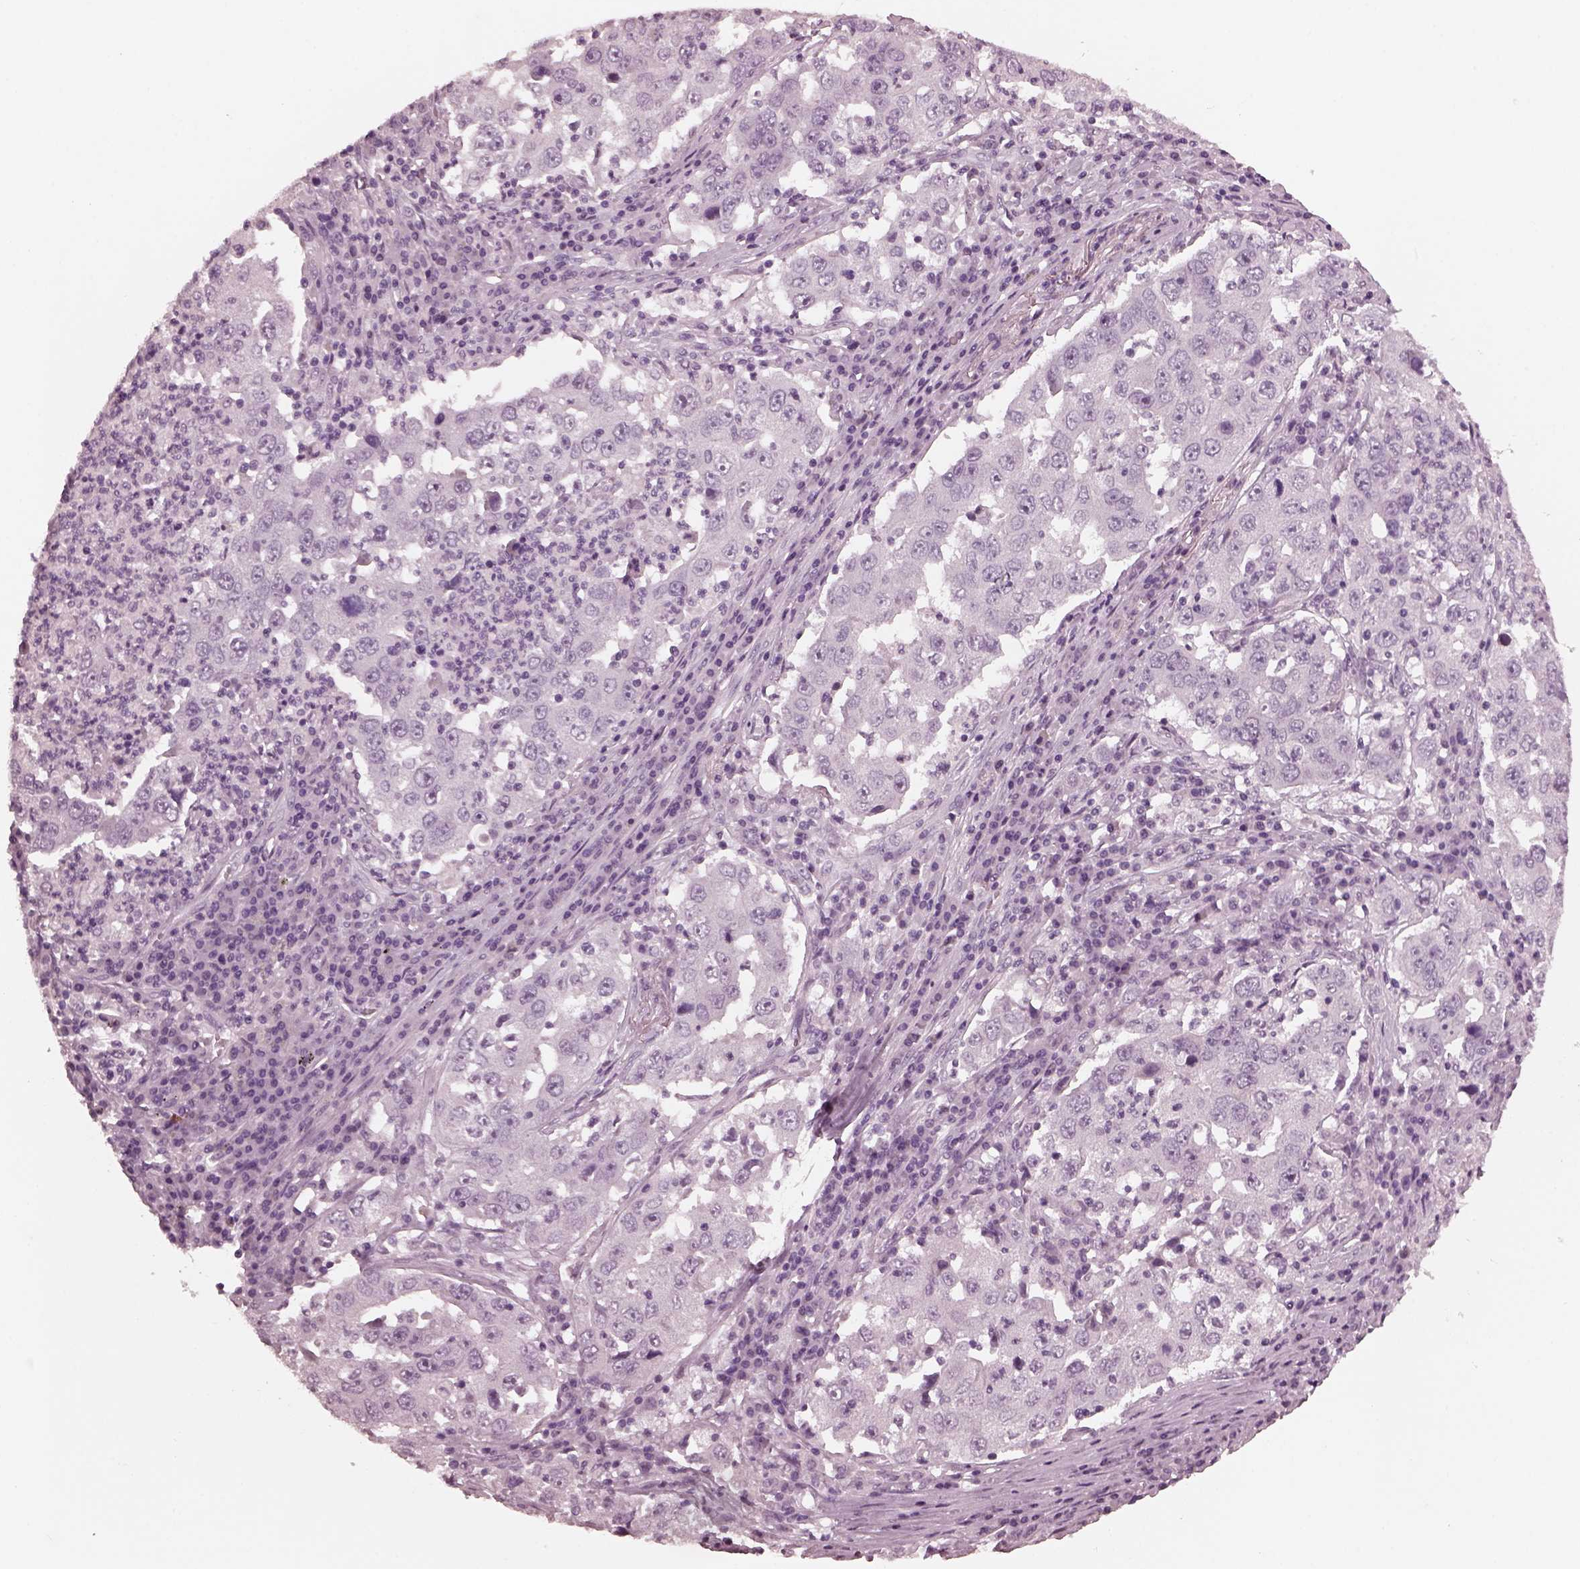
{"staining": {"intensity": "negative", "quantity": "none", "location": "none"}, "tissue": "lung cancer", "cell_type": "Tumor cells", "image_type": "cancer", "snomed": [{"axis": "morphology", "description": "Adenocarcinoma, NOS"}, {"axis": "topography", "description": "Lung"}], "caption": "Histopathology image shows no significant protein positivity in tumor cells of lung cancer (adenocarcinoma).", "gene": "CGA", "patient": {"sex": "male", "age": 73}}